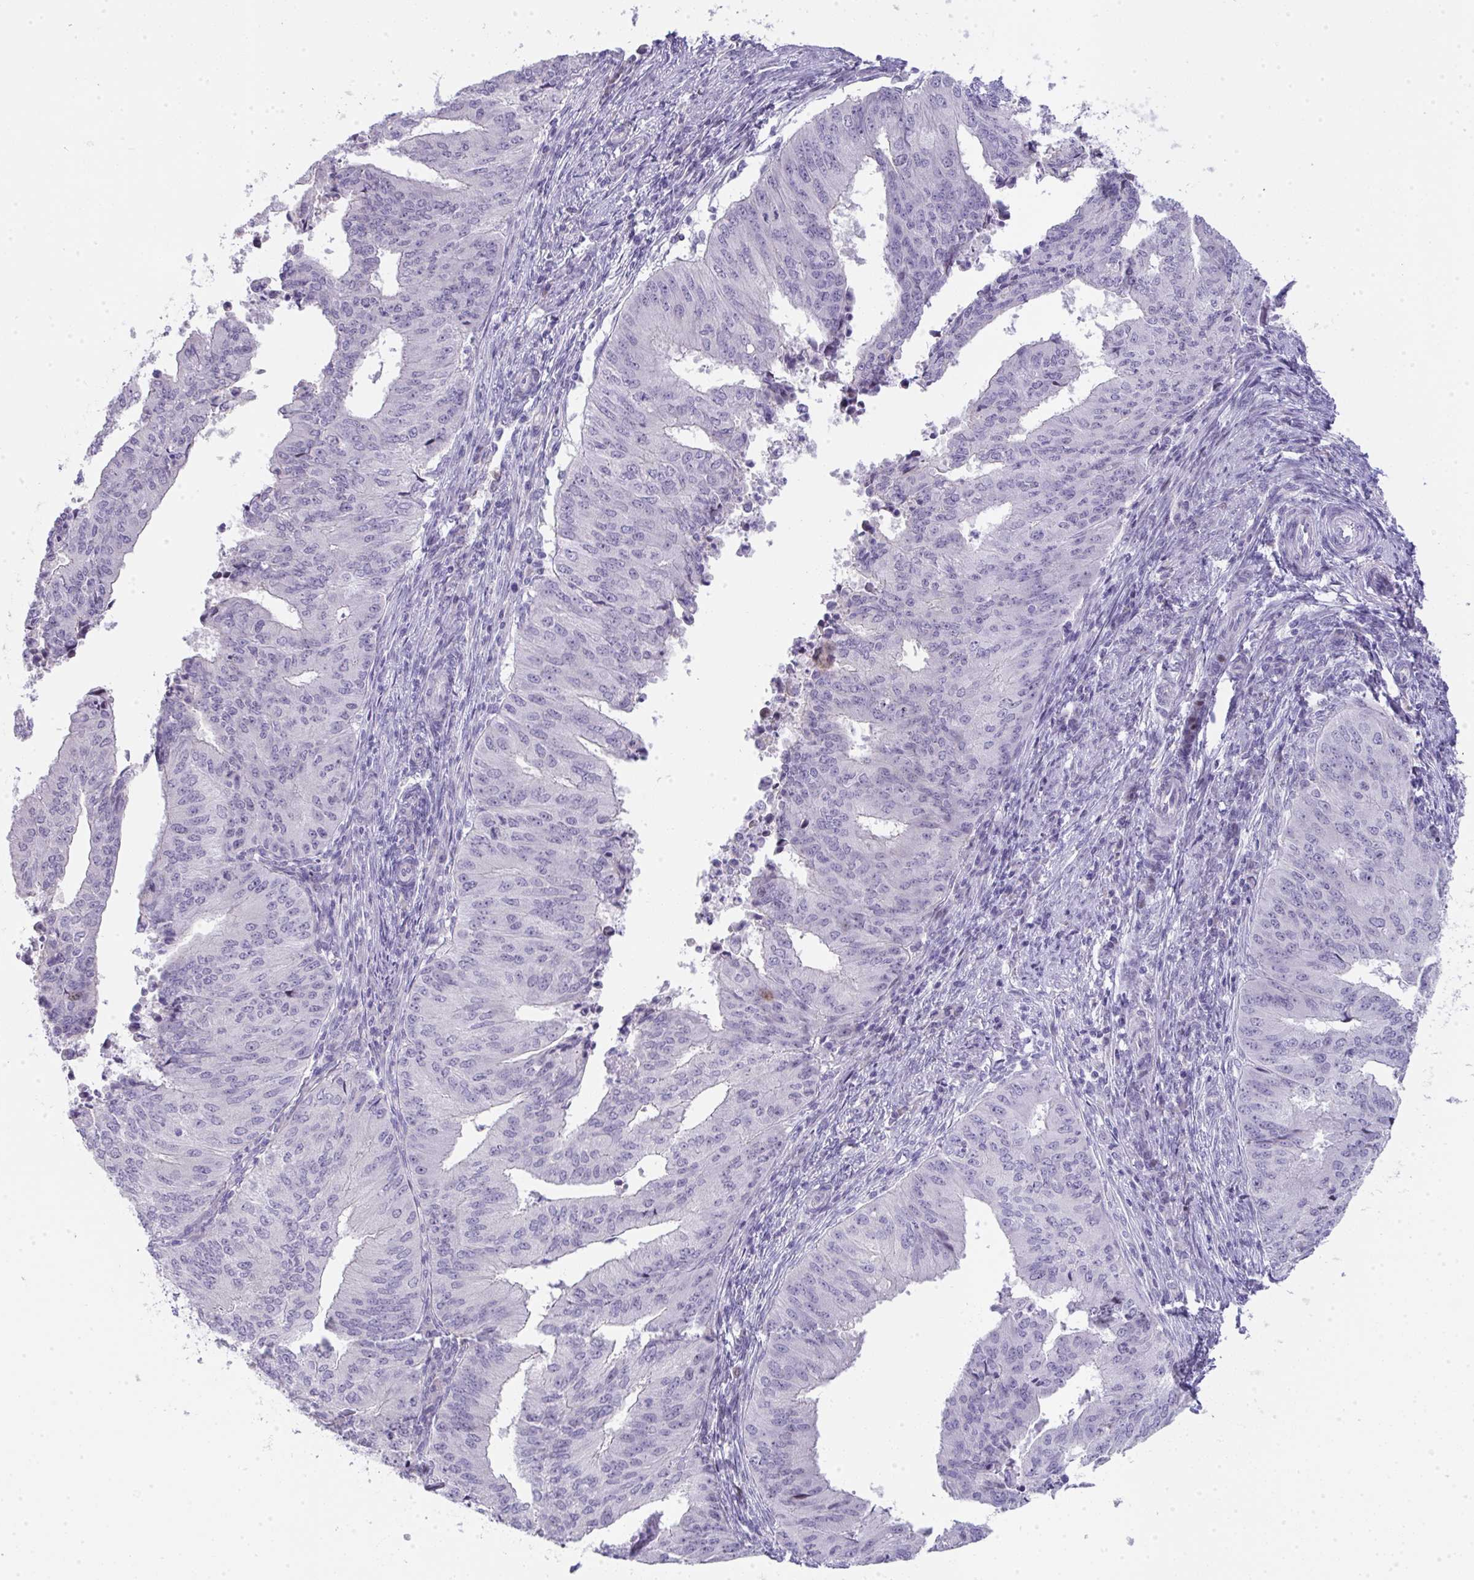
{"staining": {"intensity": "negative", "quantity": "none", "location": "none"}, "tissue": "endometrial cancer", "cell_type": "Tumor cells", "image_type": "cancer", "snomed": [{"axis": "morphology", "description": "Adenocarcinoma, NOS"}, {"axis": "topography", "description": "Endometrium"}], "caption": "Immunohistochemistry (IHC) micrograph of neoplastic tissue: endometrial cancer (adenocarcinoma) stained with DAB reveals no significant protein positivity in tumor cells.", "gene": "GALNT16", "patient": {"sex": "female", "age": 50}}